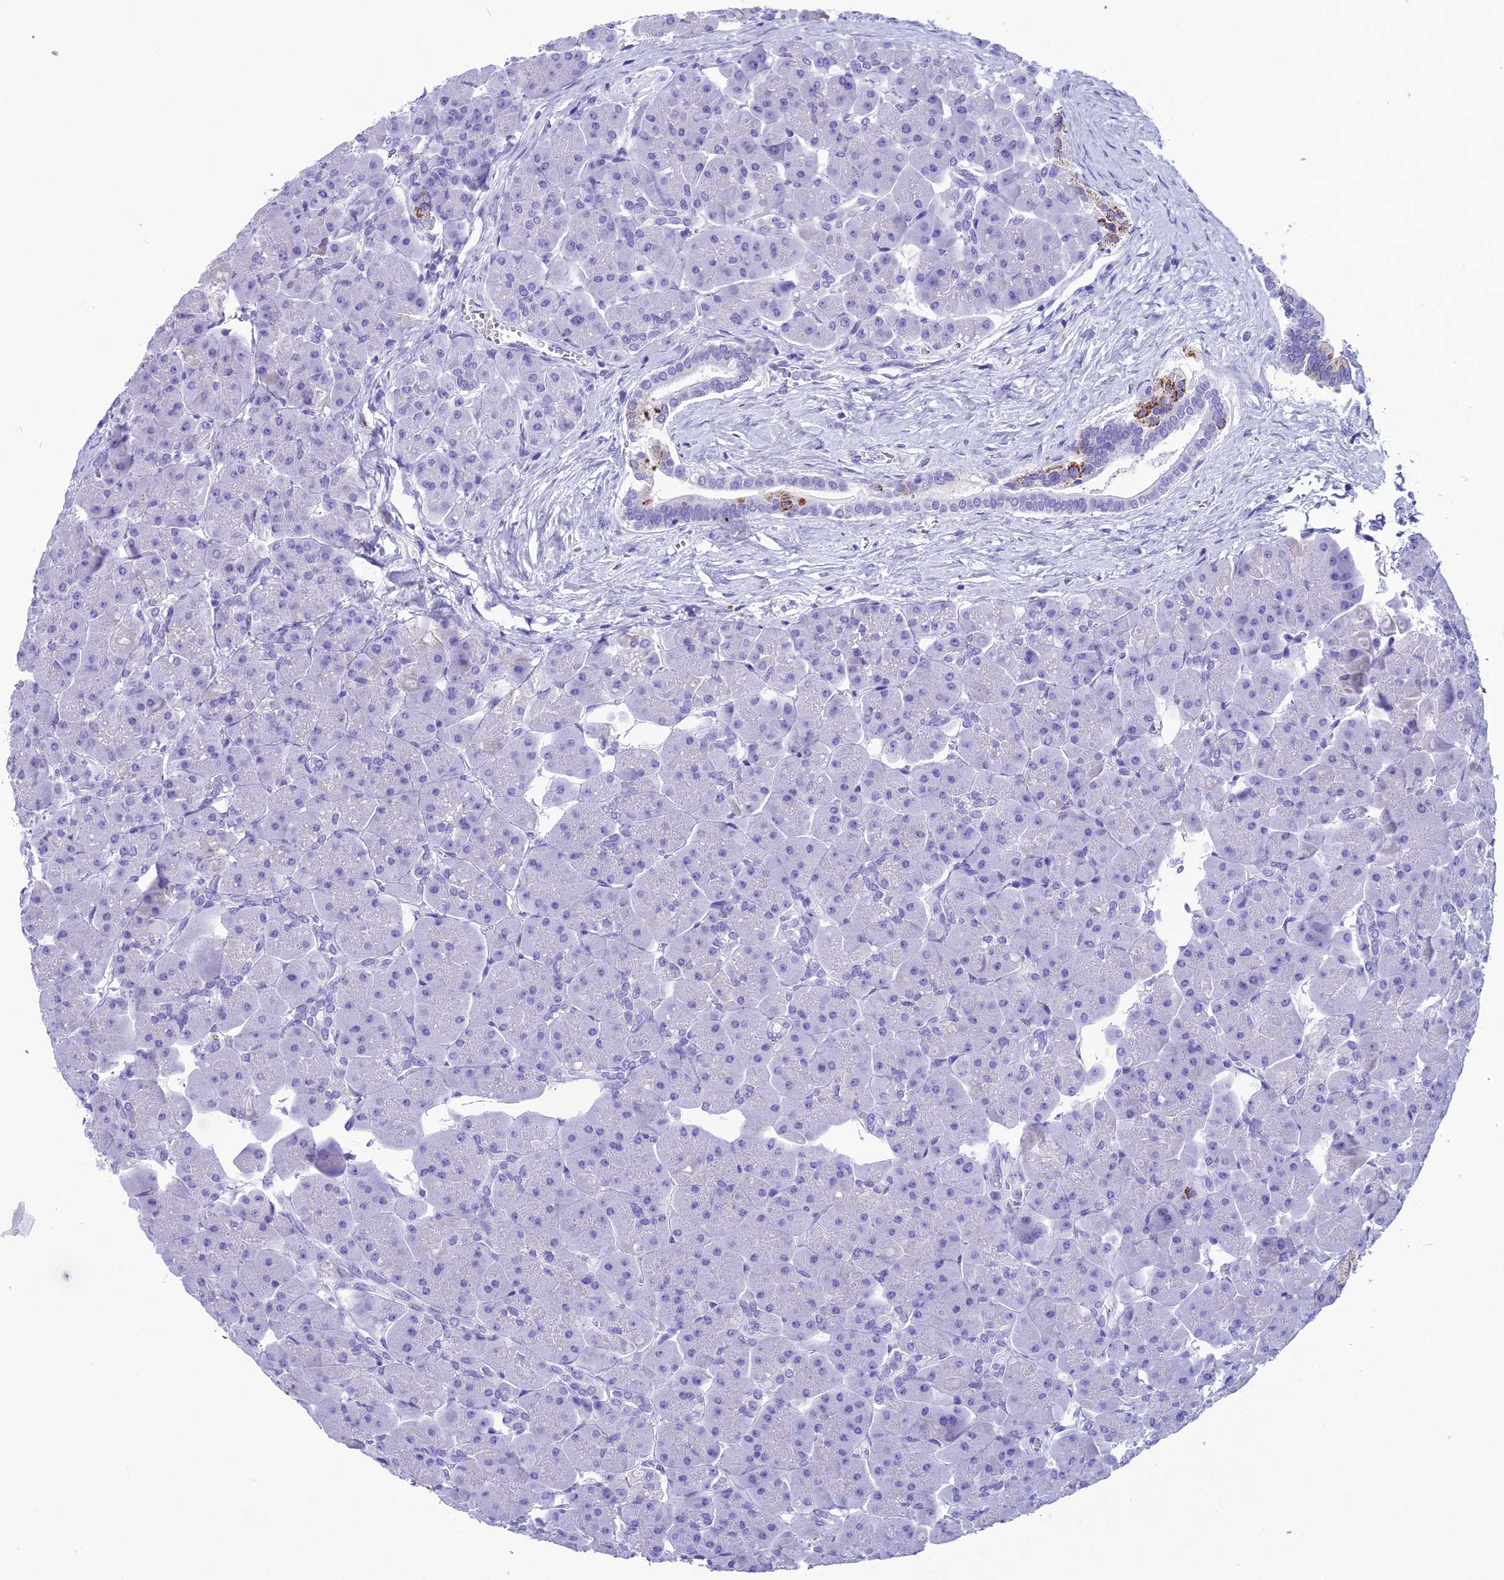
{"staining": {"intensity": "moderate", "quantity": "<25%", "location": "cytoplasmic/membranous"}, "tissue": "pancreas", "cell_type": "Exocrine glandular cells", "image_type": "normal", "snomed": [{"axis": "morphology", "description": "Normal tissue, NOS"}, {"axis": "topography", "description": "Pancreas"}], "caption": "Immunohistochemical staining of normal human pancreas shows moderate cytoplasmic/membranous protein positivity in approximately <25% of exocrine glandular cells. (DAB (3,3'-diaminobenzidine) IHC, brown staining for protein, blue staining for nuclei).", "gene": "TRAM1L1", "patient": {"sex": "male", "age": 66}}